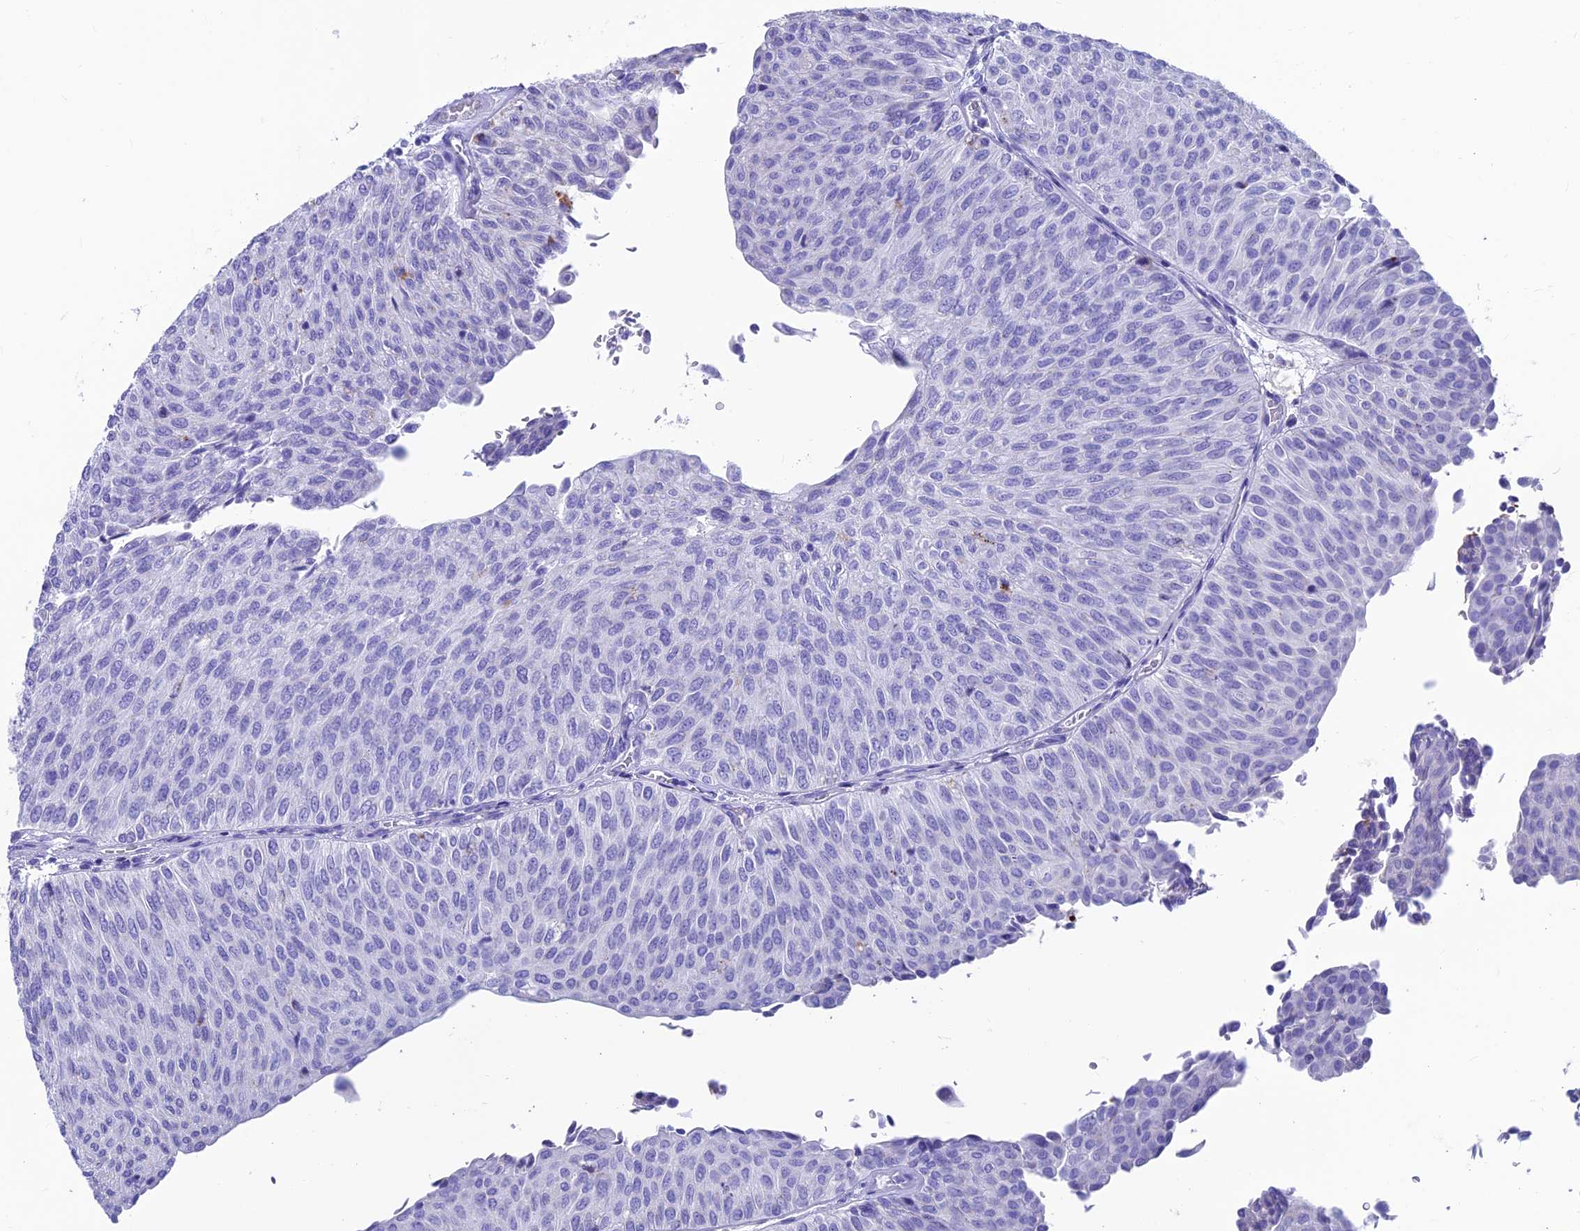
{"staining": {"intensity": "negative", "quantity": "none", "location": "none"}, "tissue": "urothelial cancer", "cell_type": "Tumor cells", "image_type": "cancer", "snomed": [{"axis": "morphology", "description": "Urothelial carcinoma, Low grade"}, {"axis": "topography", "description": "Urinary bladder"}], "caption": "The image exhibits no staining of tumor cells in low-grade urothelial carcinoma.", "gene": "GNG11", "patient": {"sex": "male", "age": 78}}